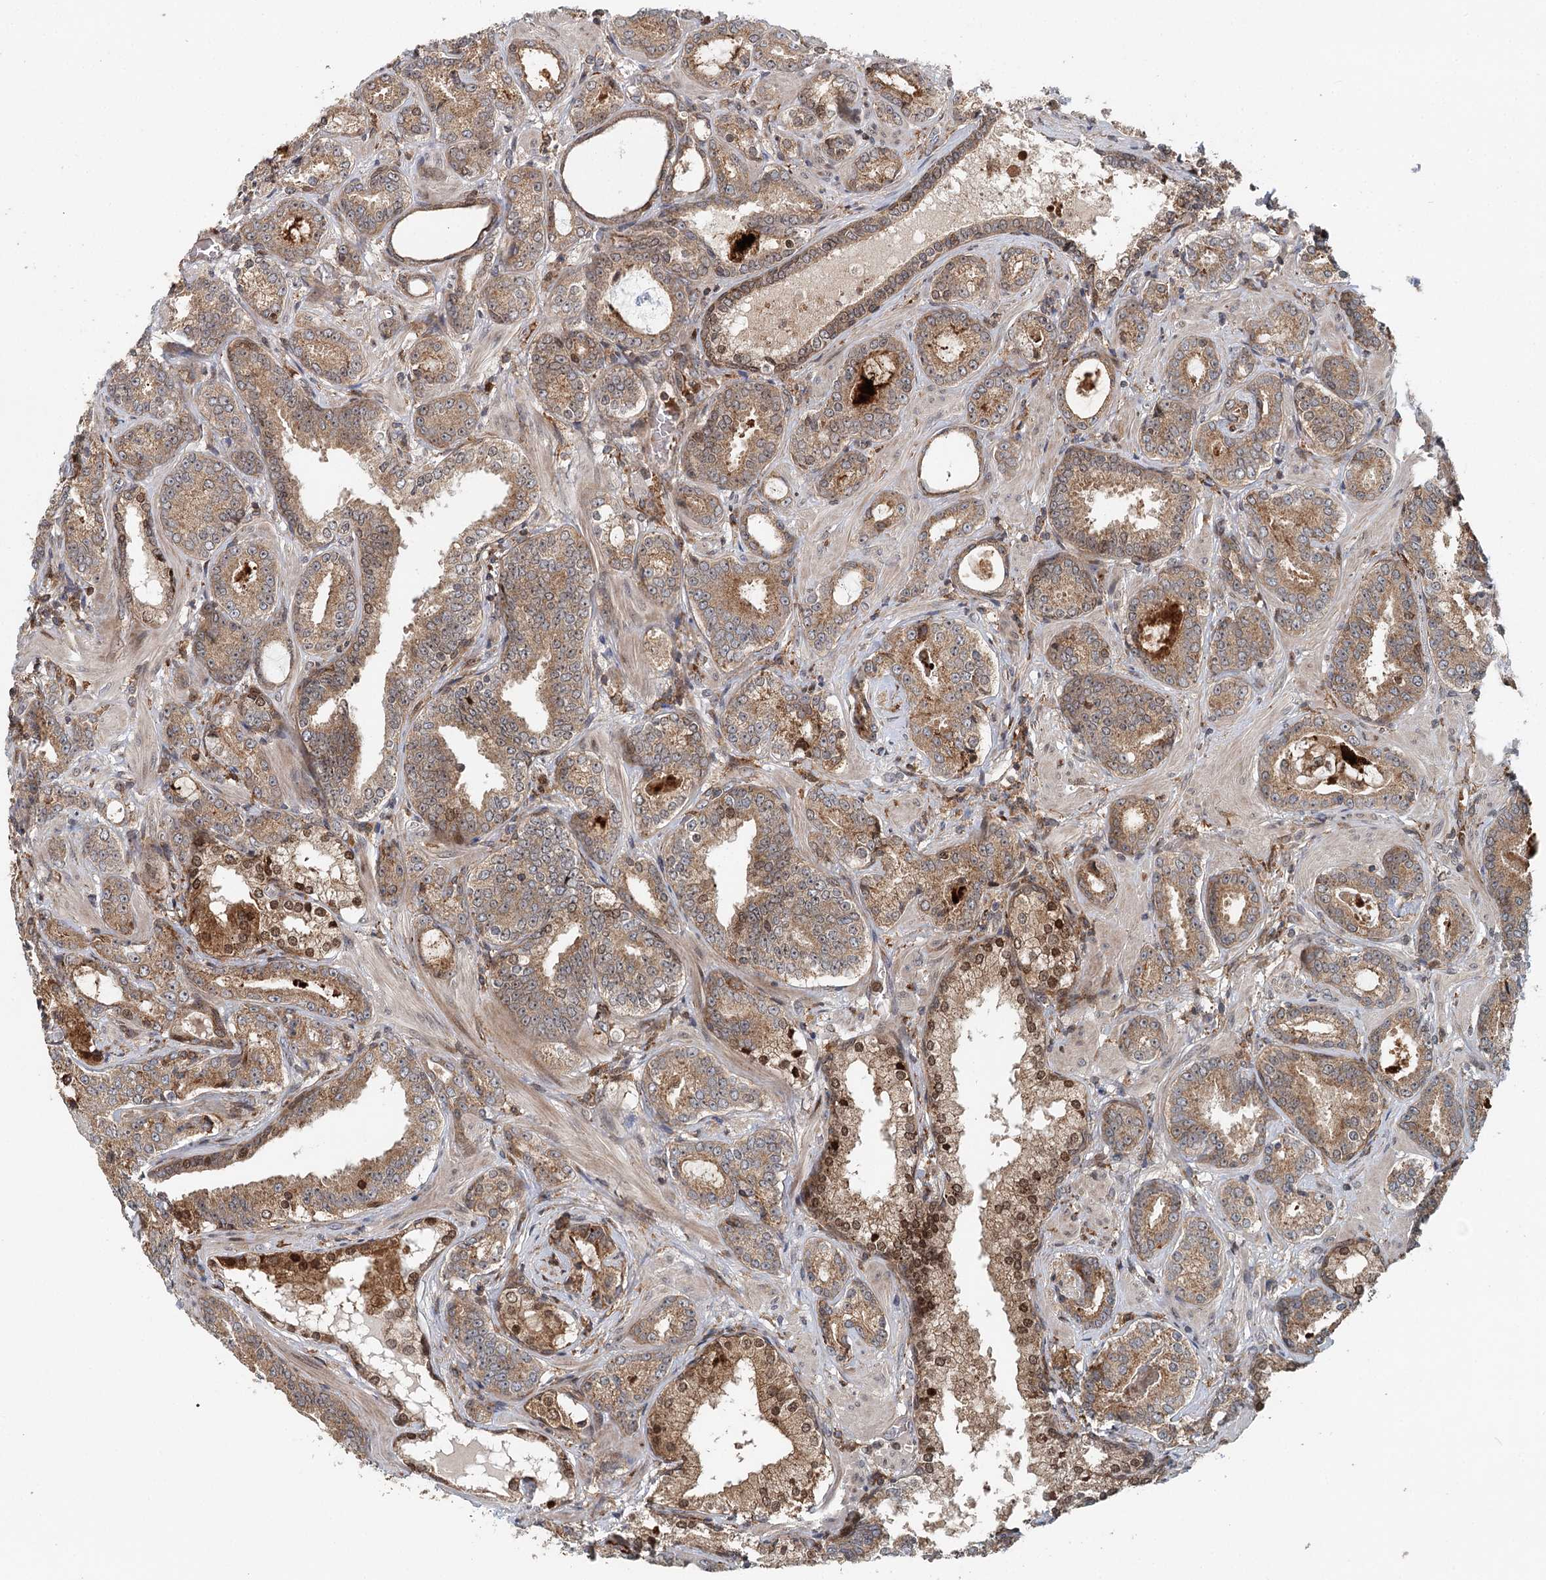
{"staining": {"intensity": "moderate", "quantity": ">75%", "location": "cytoplasmic/membranous"}, "tissue": "prostate cancer", "cell_type": "Tumor cells", "image_type": "cancer", "snomed": [{"axis": "morphology", "description": "Adenocarcinoma, High grade"}, {"axis": "topography", "description": "Prostate"}], "caption": "This micrograph shows adenocarcinoma (high-grade) (prostate) stained with immunohistochemistry (IHC) to label a protein in brown. The cytoplasmic/membranous of tumor cells show moderate positivity for the protein. Nuclei are counter-stained blue.", "gene": "RNF111", "patient": {"sex": "male", "age": 58}}